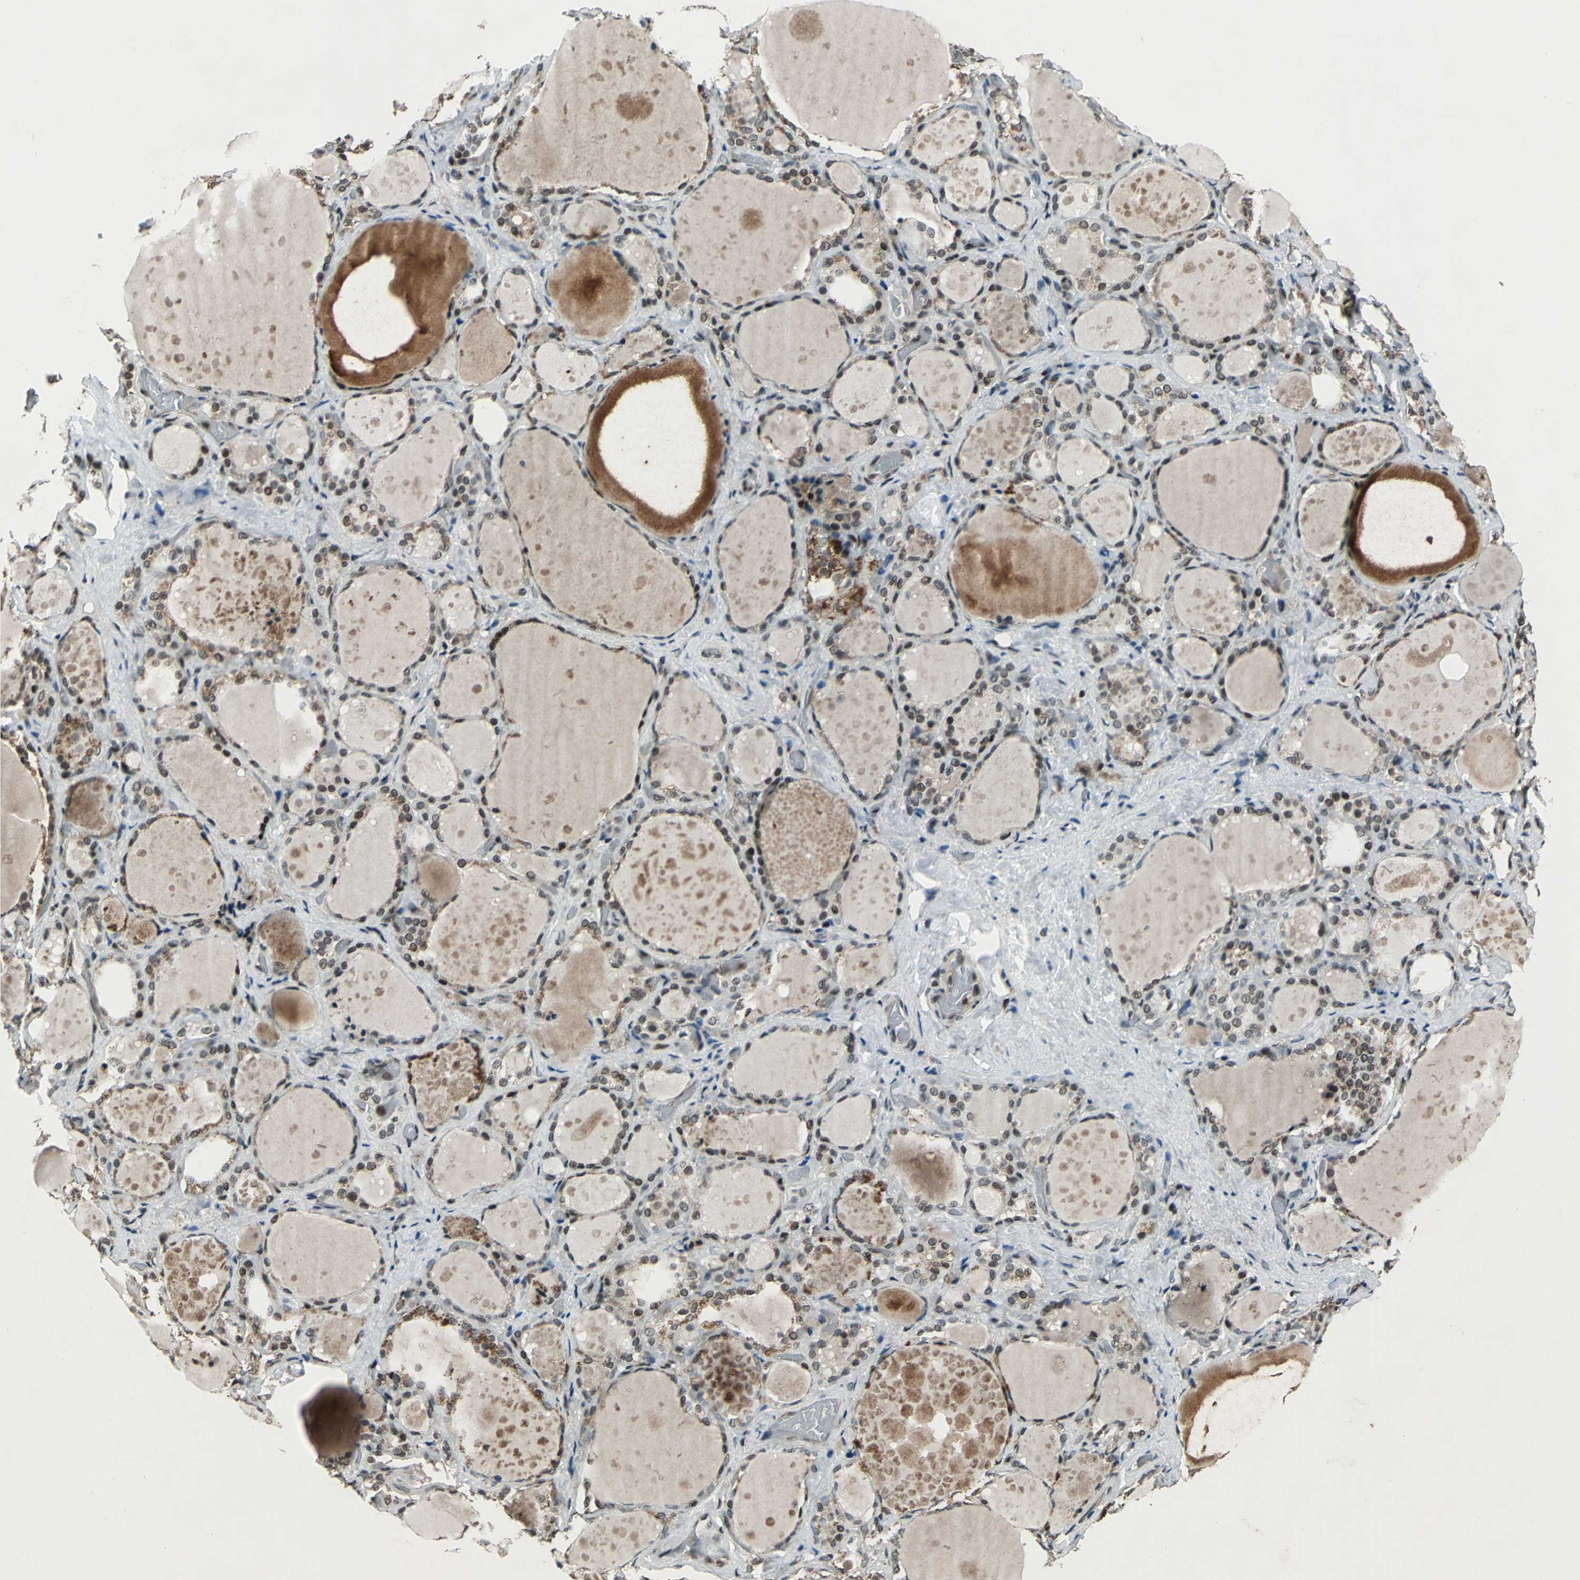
{"staining": {"intensity": "moderate", "quantity": "25%-75%", "location": "cytoplasmic/membranous,nuclear"}, "tissue": "thyroid gland", "cell_type": "Glandular cells", "image_type": "normal", "snomed": [{"axis": "morphology", "description": "Normal tissue, NOS"}, {"axis": "topography", "description": "Thyroid gland"}], "caption": "This photomicrograph exhibits benign thyroid gland stained with immunohistochemistry (IHC) to label a protein in brown. The cytoplasmic/membranous,nuclear of glandular cells show moderate positivity for the protein. Nuclei are counter-stained blue.", "gene": "NR2C2", "patient": {"sex": "female", "age": 75}}